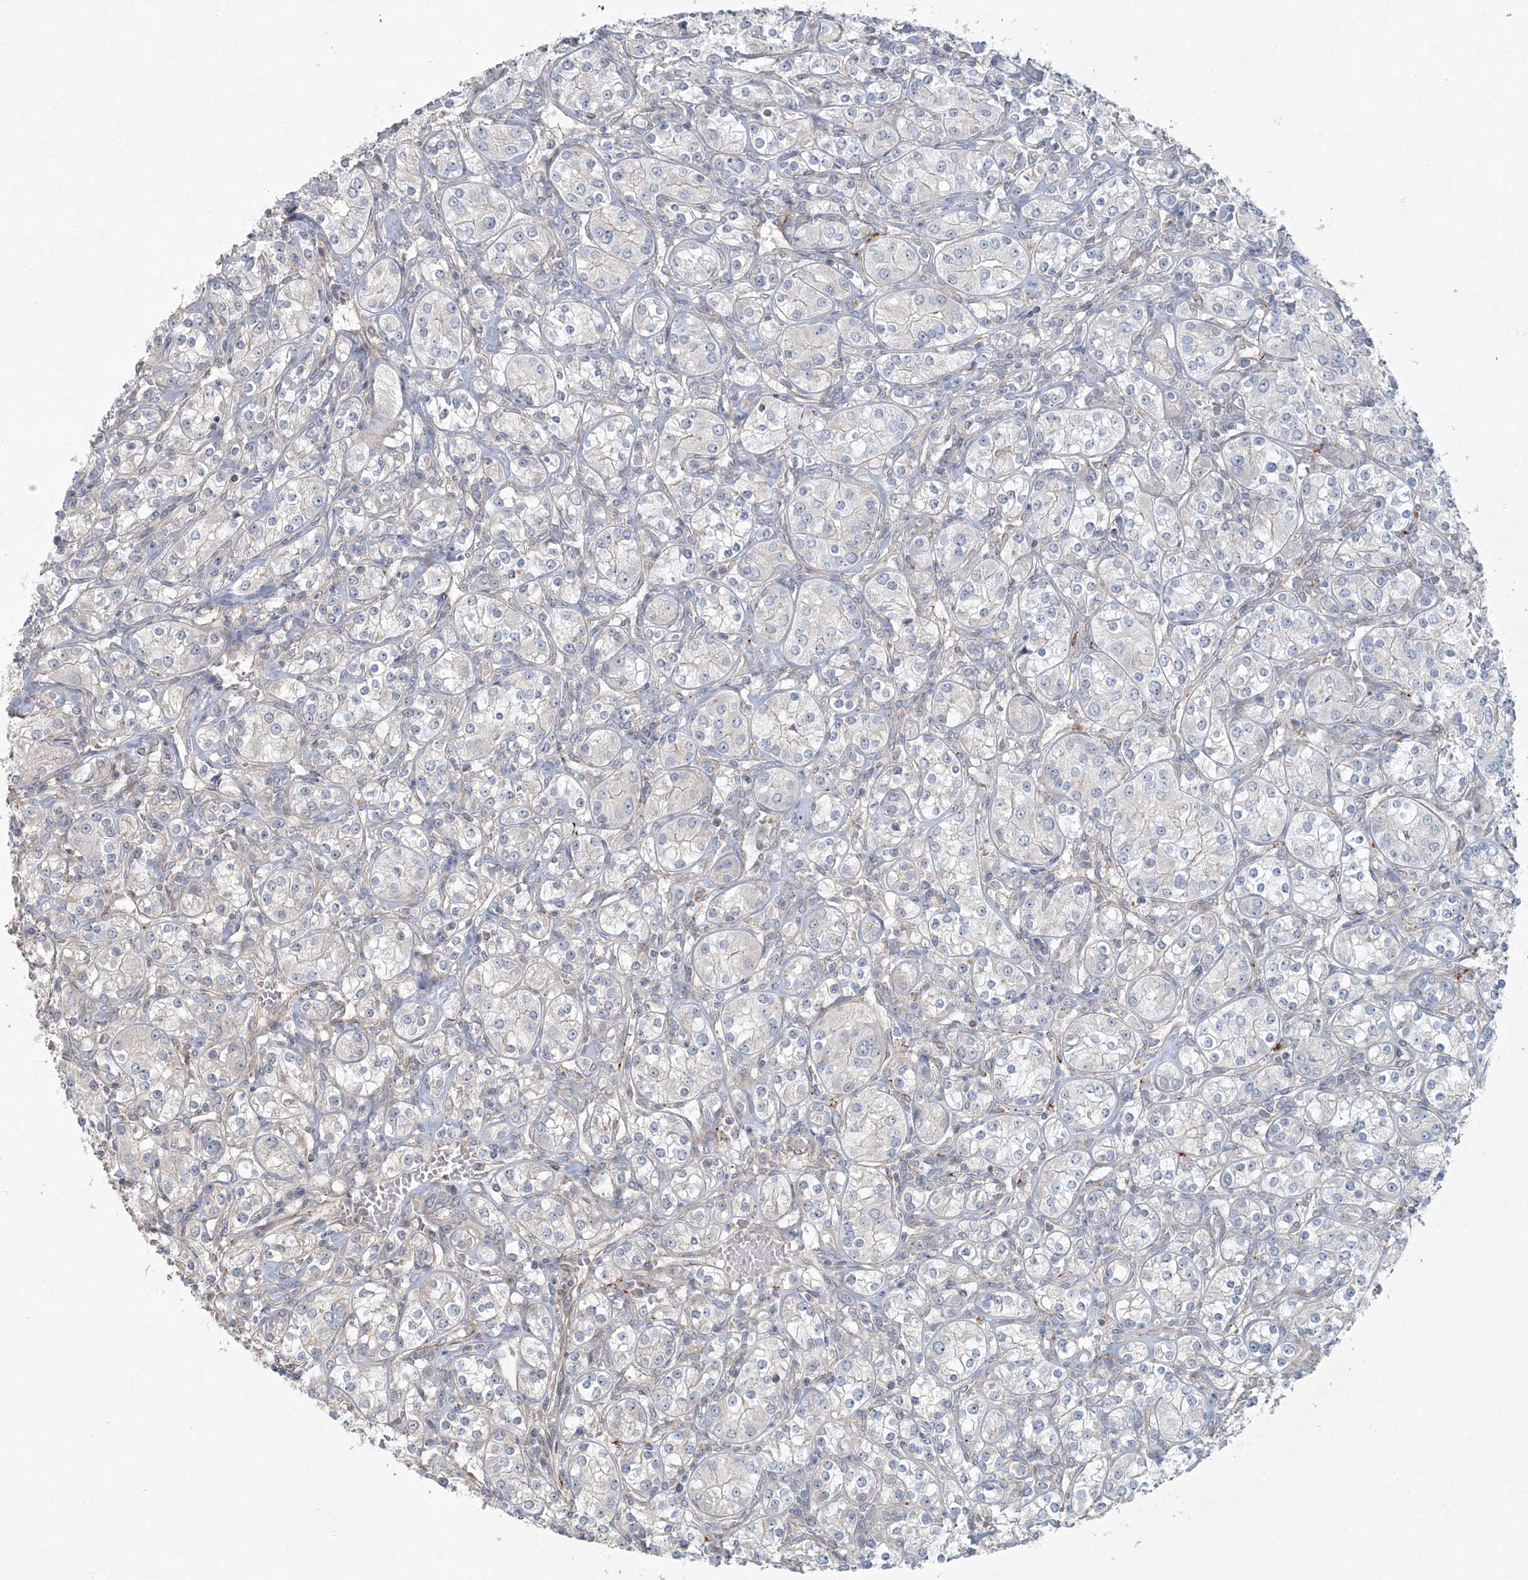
{"staining": {"intensity": "negative", "quantity": "none", "location": "none"}, "tissue": "renal cancer", "cell_type": "Tumor cells", "image_type": "cancer", "snomed": [{"axis": "morphology", "description": "Adenocarcinoma, NOS"}, {"axis": "topography", "description": "Kidney"}], "caption": "DAB (3,3'-diaminobenzidine) immunohistochemical staining of renal adenocarcinoma demonstrates no significant staining in tumor cells. (Immunohistochemistry (ihc), brightfield microscopy, high magnification).", "gene": "ARHGEF38", "patient": {"sex": "male", "age": 77}}